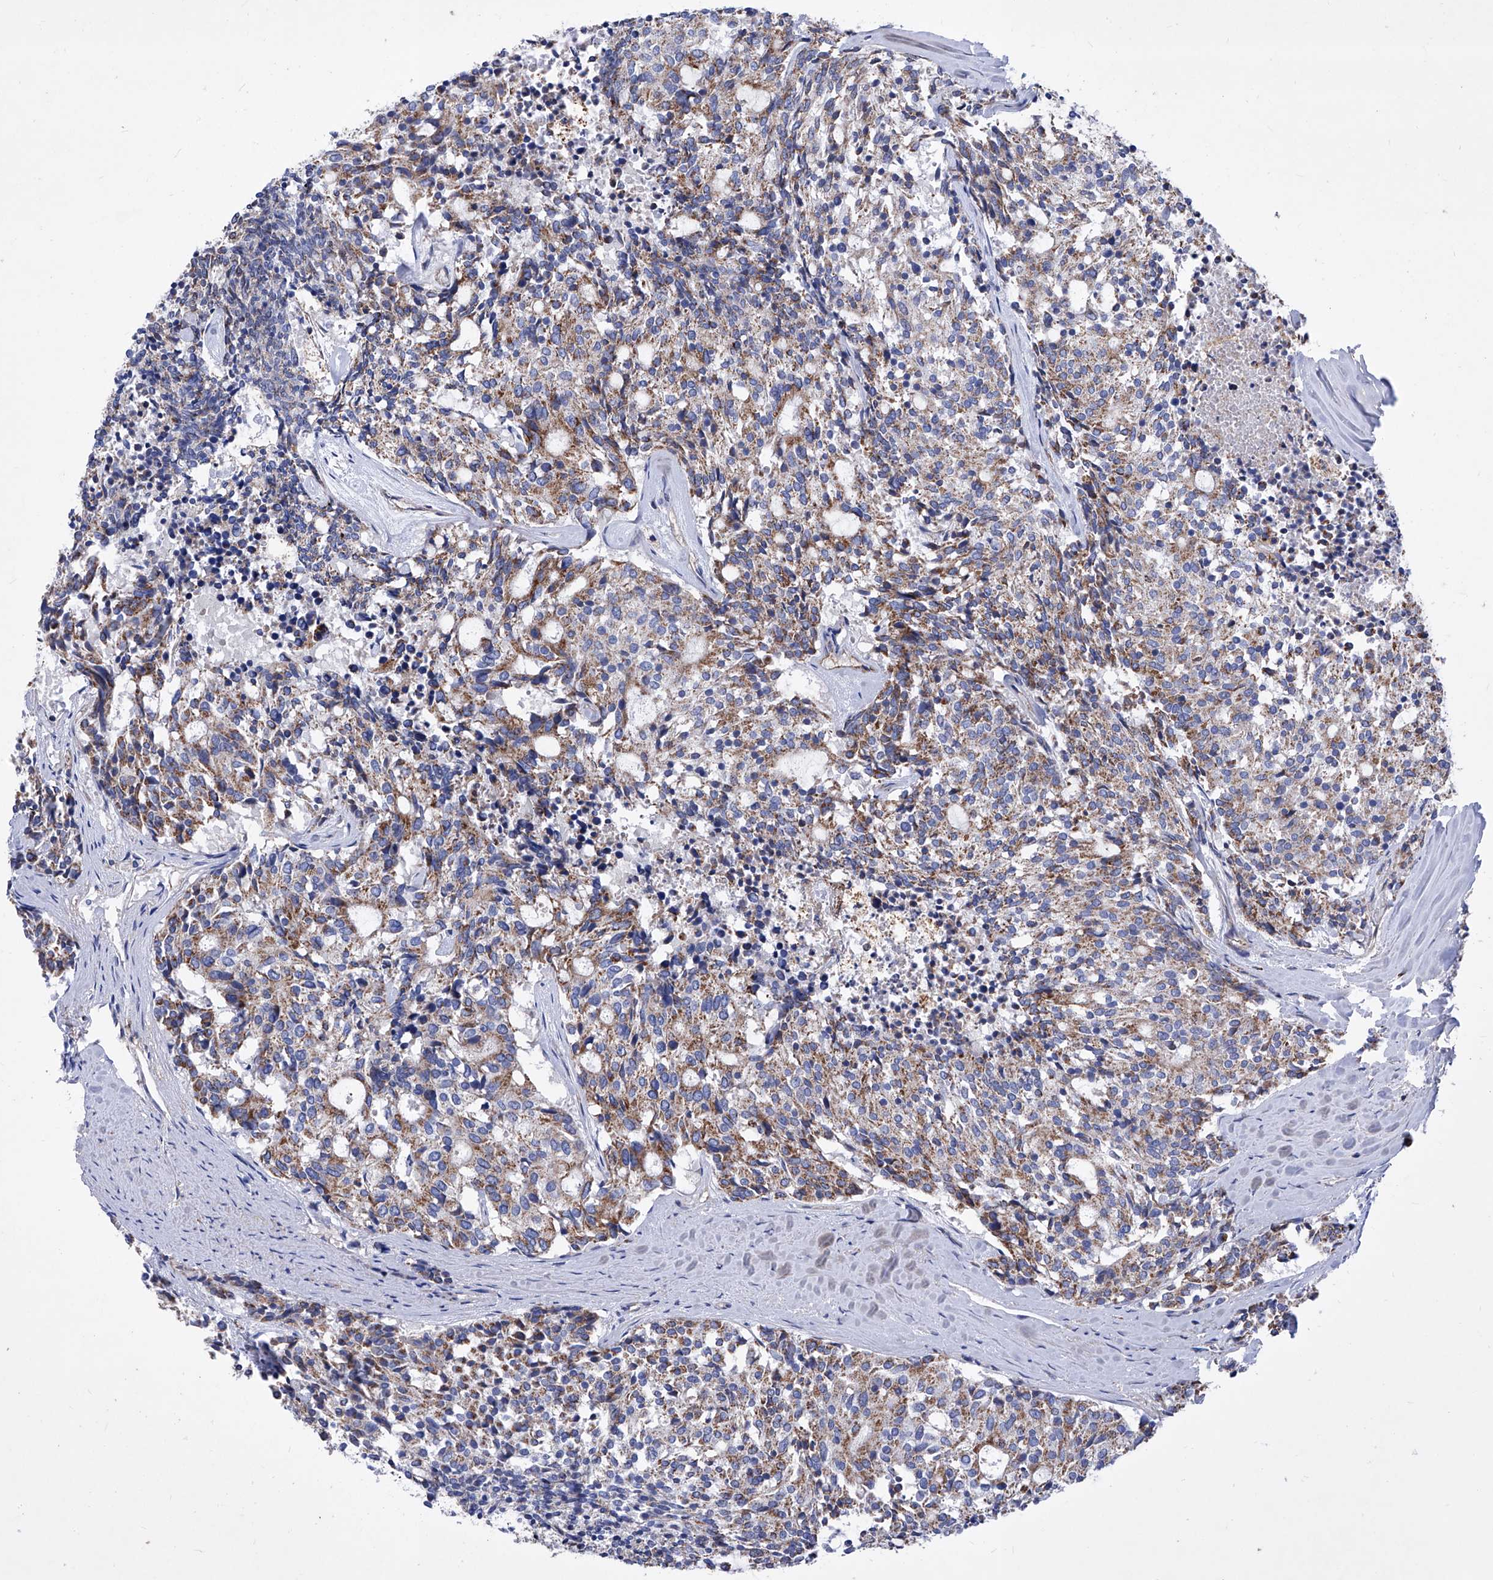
{"staining": {"intensity": "moderate", "quantity": ">75%", "location": "cytoplasmic/membranous"}, "tissue": "carcinoid", "cell_type": "Tumor cells", "image_type": "cancer", "snomed": [{"axis": "morphology", "description": "Carcinoid, malignant, NOS"}, {"axis": "topography", "description": "Pancreas"}], "caption": "This is an image of IHC staining of carcinoid (malignant), which shows moderate expression in the cytoplasmic/membranous of tumor cells.", "gene": "HRNR", "patient": {"sex": "female", "age": 54}}